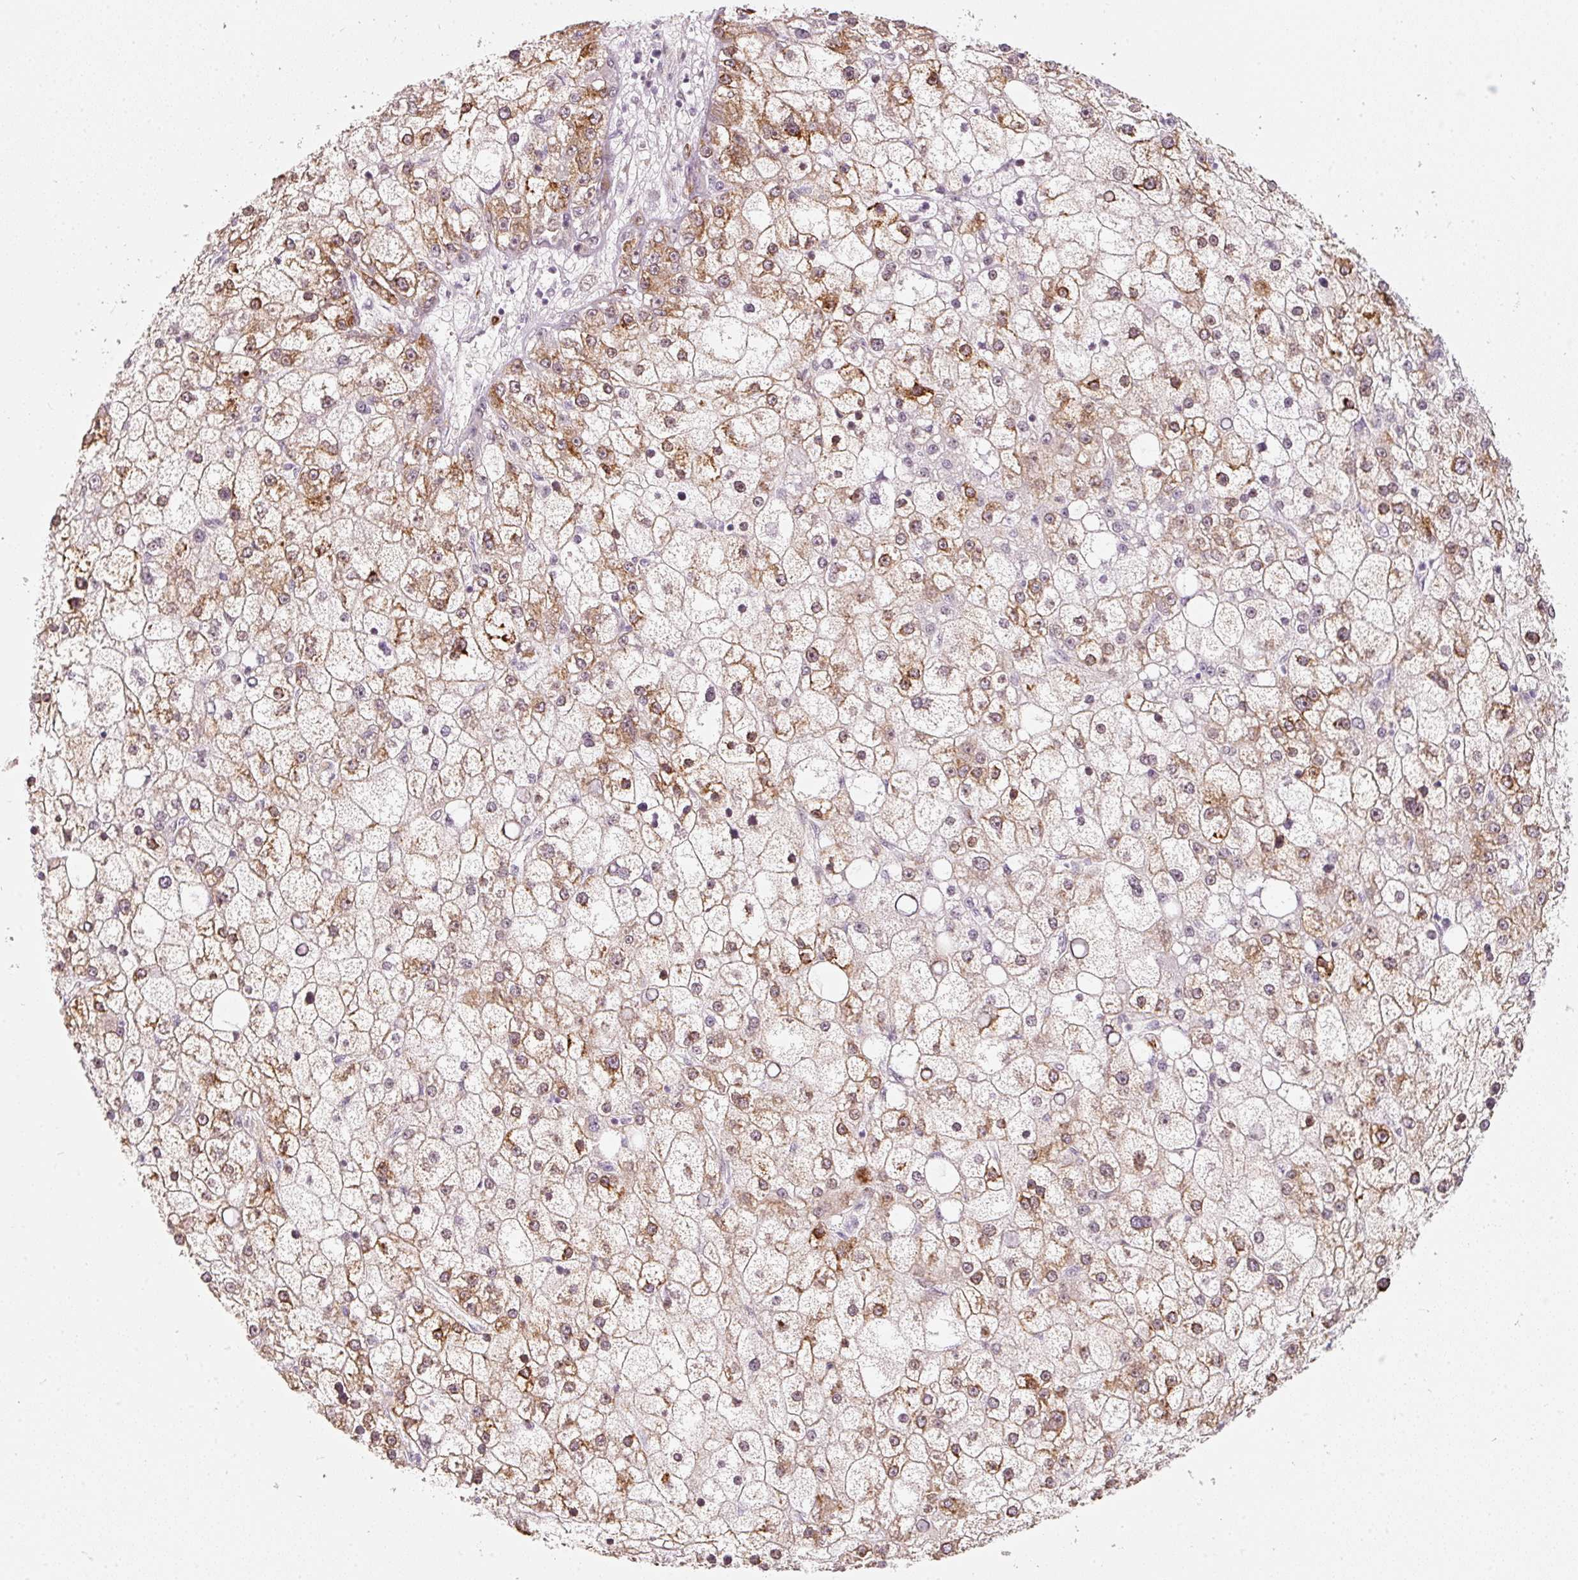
{"staining": {"intensity": "strong", "quantity": "25%-75%", "location": "cytoplasmic/membranous"}, "tissue": "liver cancer", "cell_type": "Tumor cells", "image_type": "cancer", "snomed": [{"axis": "morphology", "description": "Carcinoma, Hepatocellular, NOS"}, {"axis": "topography", "description": "Liver"}], "caption": "Immunohistochemical staining of human liver cancer exhibits high levels of strong cytoplasmic/membranous protein staining in about 25%-75% of tumor cells.", "gene": "MXRA8", "patient": {"sex": "male", "age": 67}}